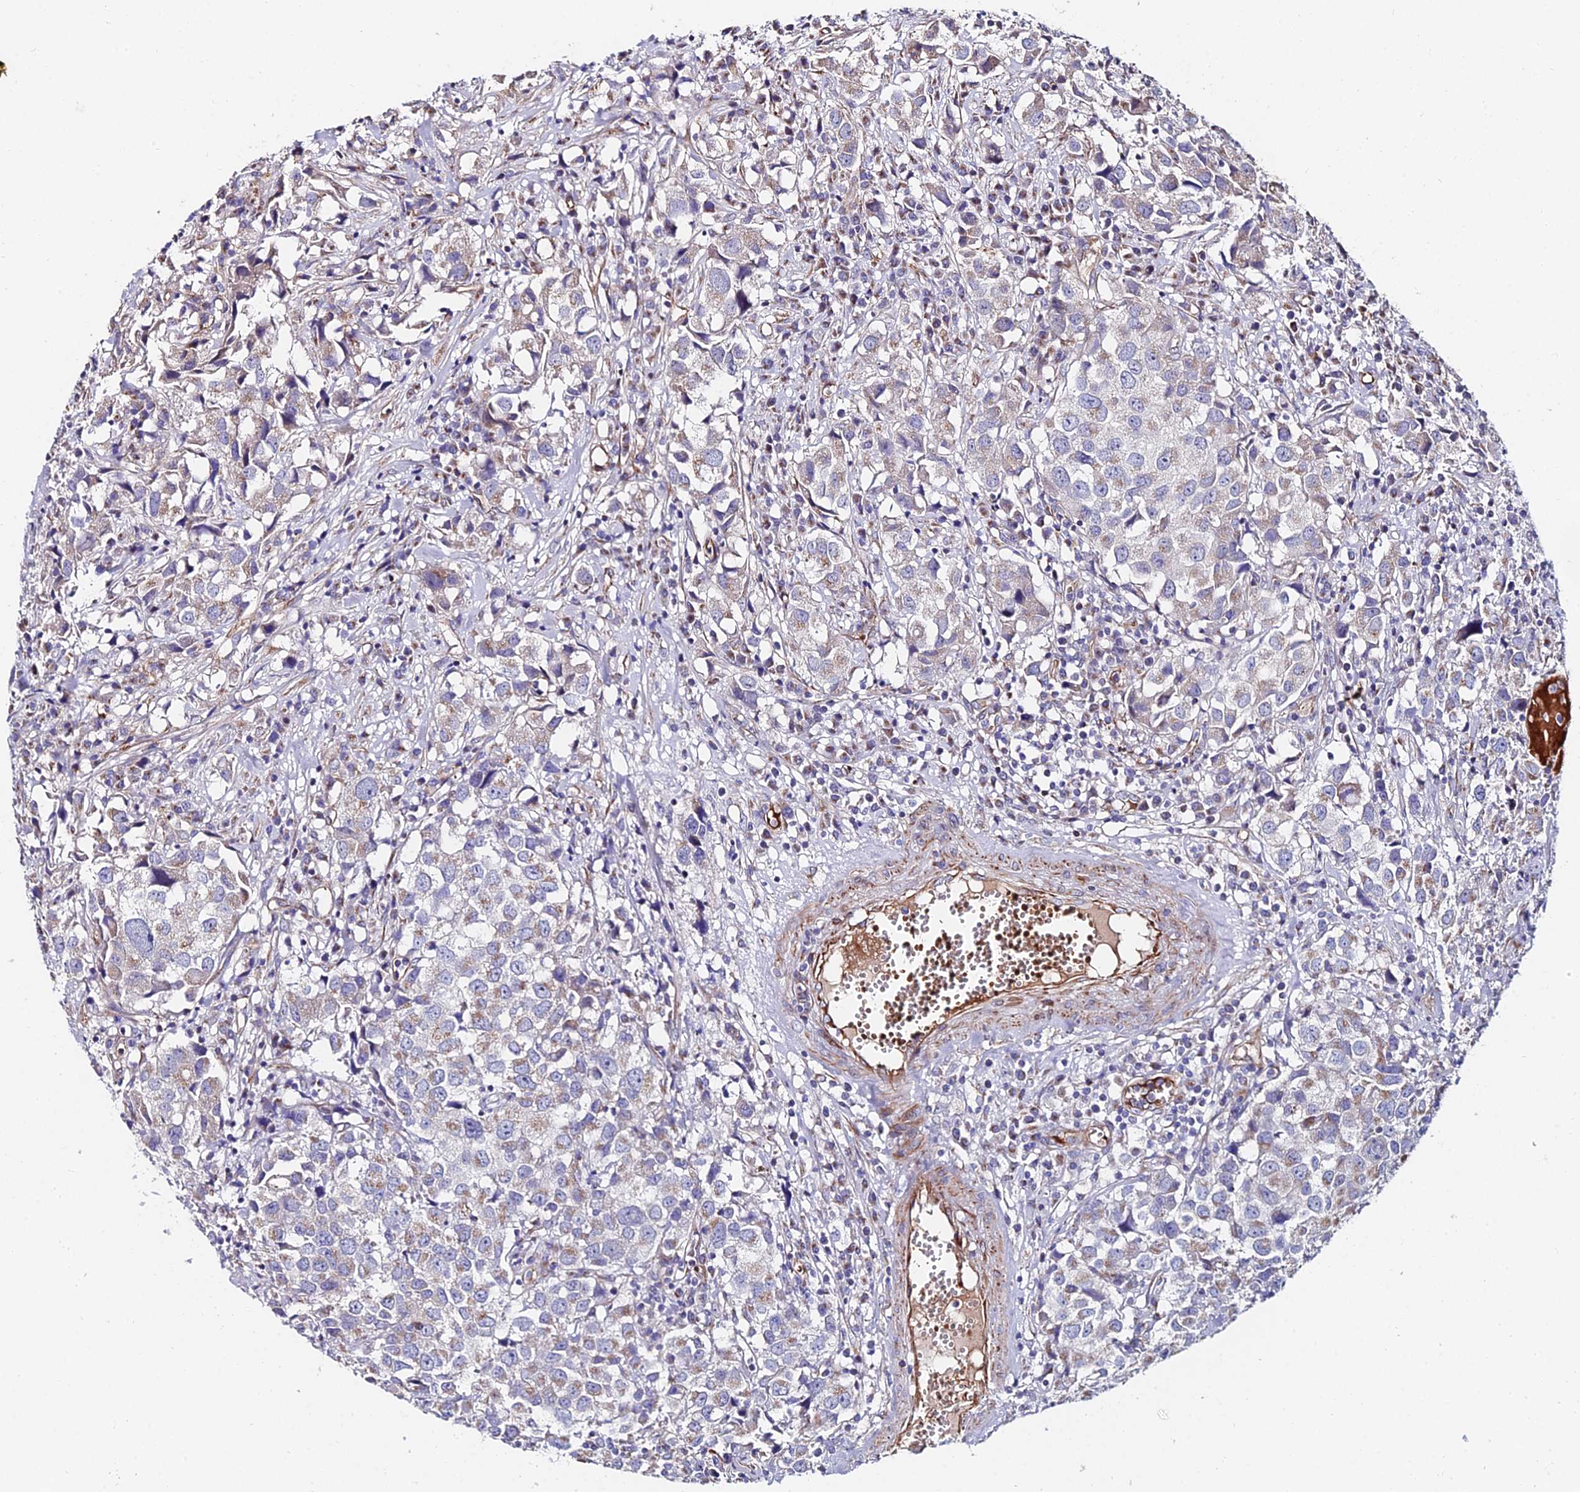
{"staining": {"intensity": "weak", "quantity": "<25%", "location": "cytoplasmic/membranous"}, "tissue": "urothelial cancer", "cell_type": "Tumor cells", "image_type": "cancer", "snomed": [{"axis": "morphology", "description": "Urothelial carcinoma, High grade"}, {"axis": "topography", "description": "Urinary bladder"}], "caption": "Immunohistochemistry (IHC) histopathology image of high-grade urothelial carcinoma stained for a protein (brown), which reveals no positivity in tumor cells.", "gene": "ADGRF3", "patient": {"sex": "female", "age": 75}}